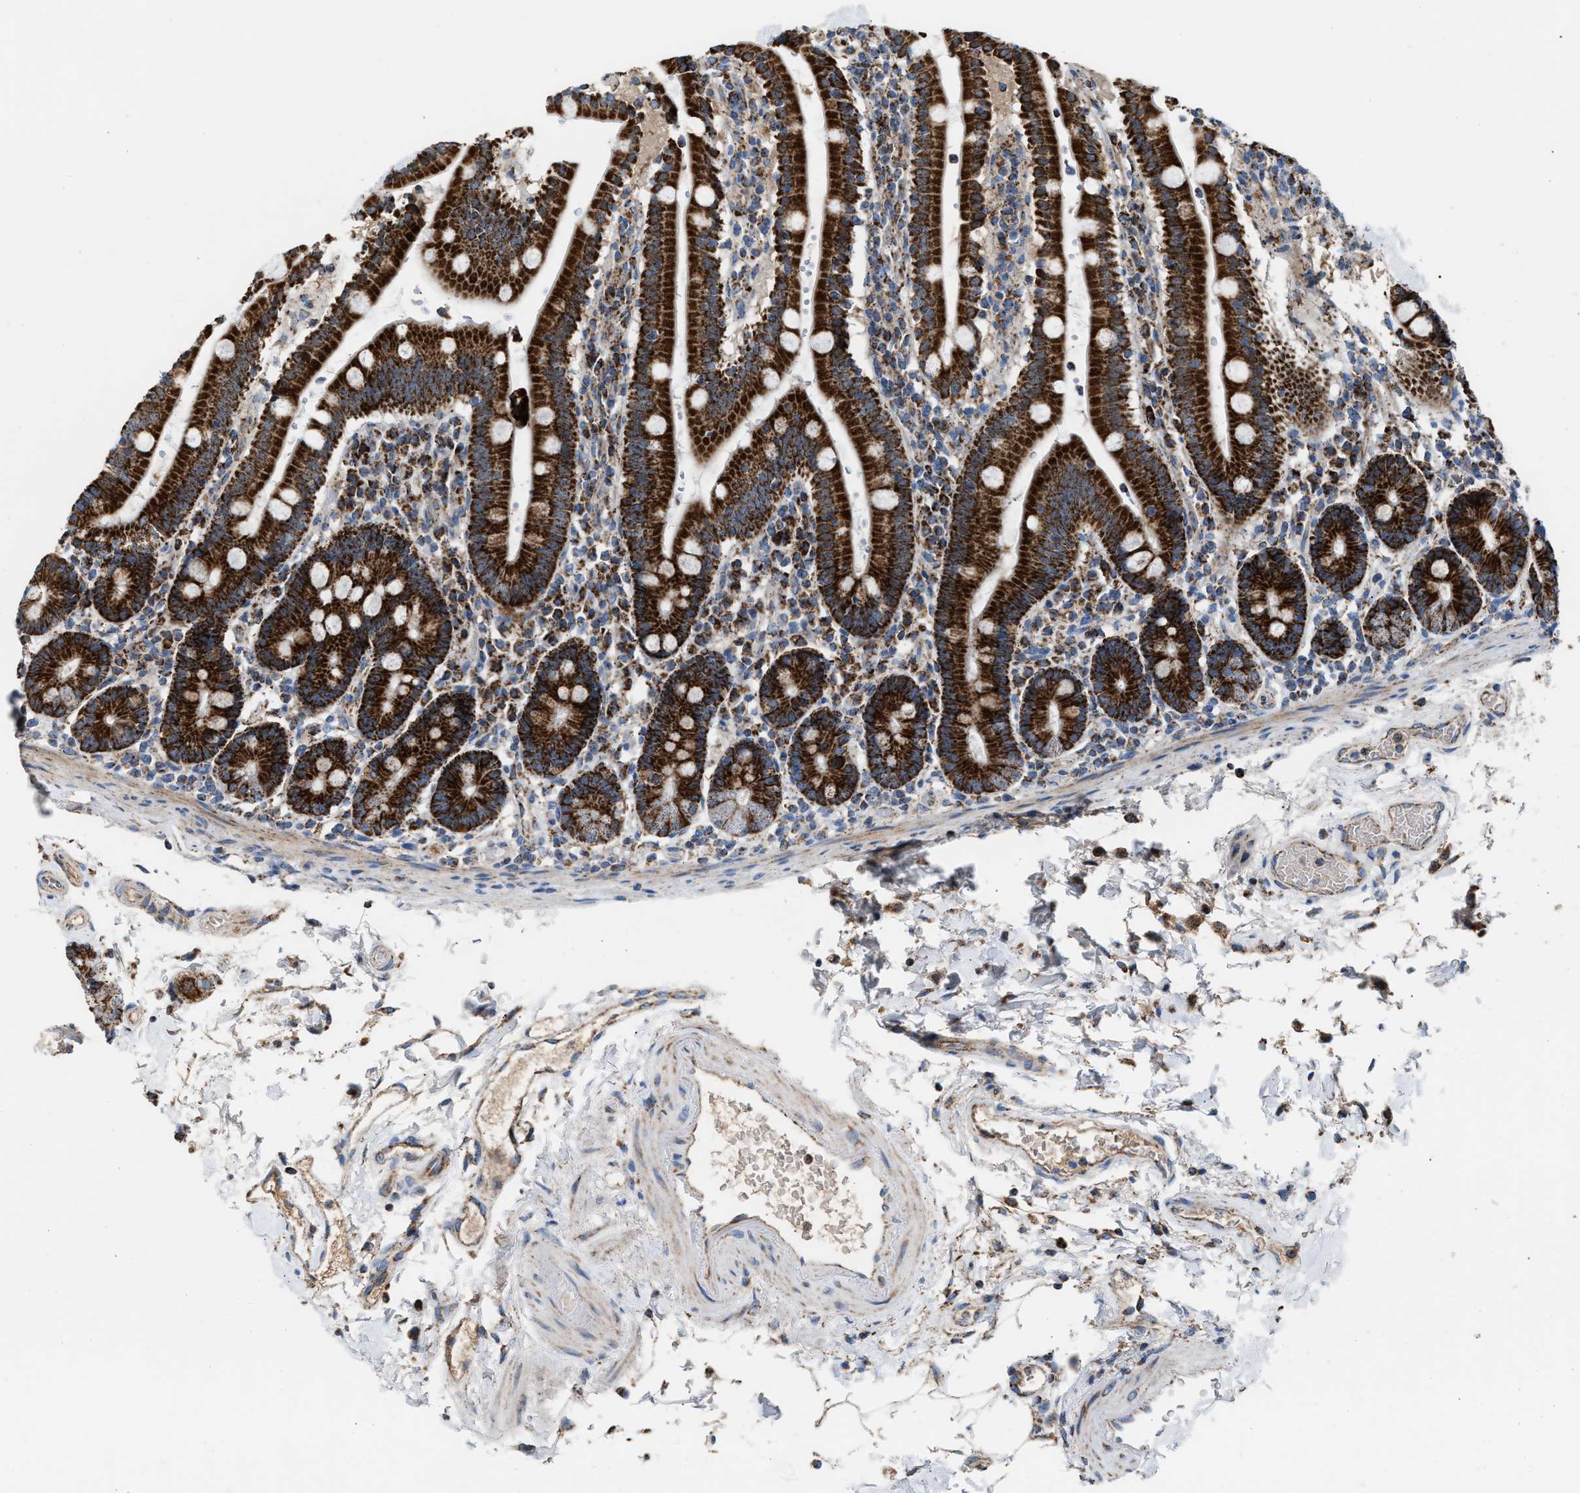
{"staining": {"intensity": "strong", "quantity": ">75%", "location": "cytoplasmic/membranous"}, "tissue": "duodenum", "cell_type": "Glandular cells", "image_type": "normal", "snomed": [{"axis": "morphology", "description": "Normal tissue, NOS"}, {"axis": "topography", "description": "Small intestine, NOS"}], "caption": "A photomicrograph of duodenum stained for a protein reveals strong cytoplasmic/membranous brown staining in glandular cells.", "gene": "PMPCA", "patient": {"sex": "female", "age": 71}}